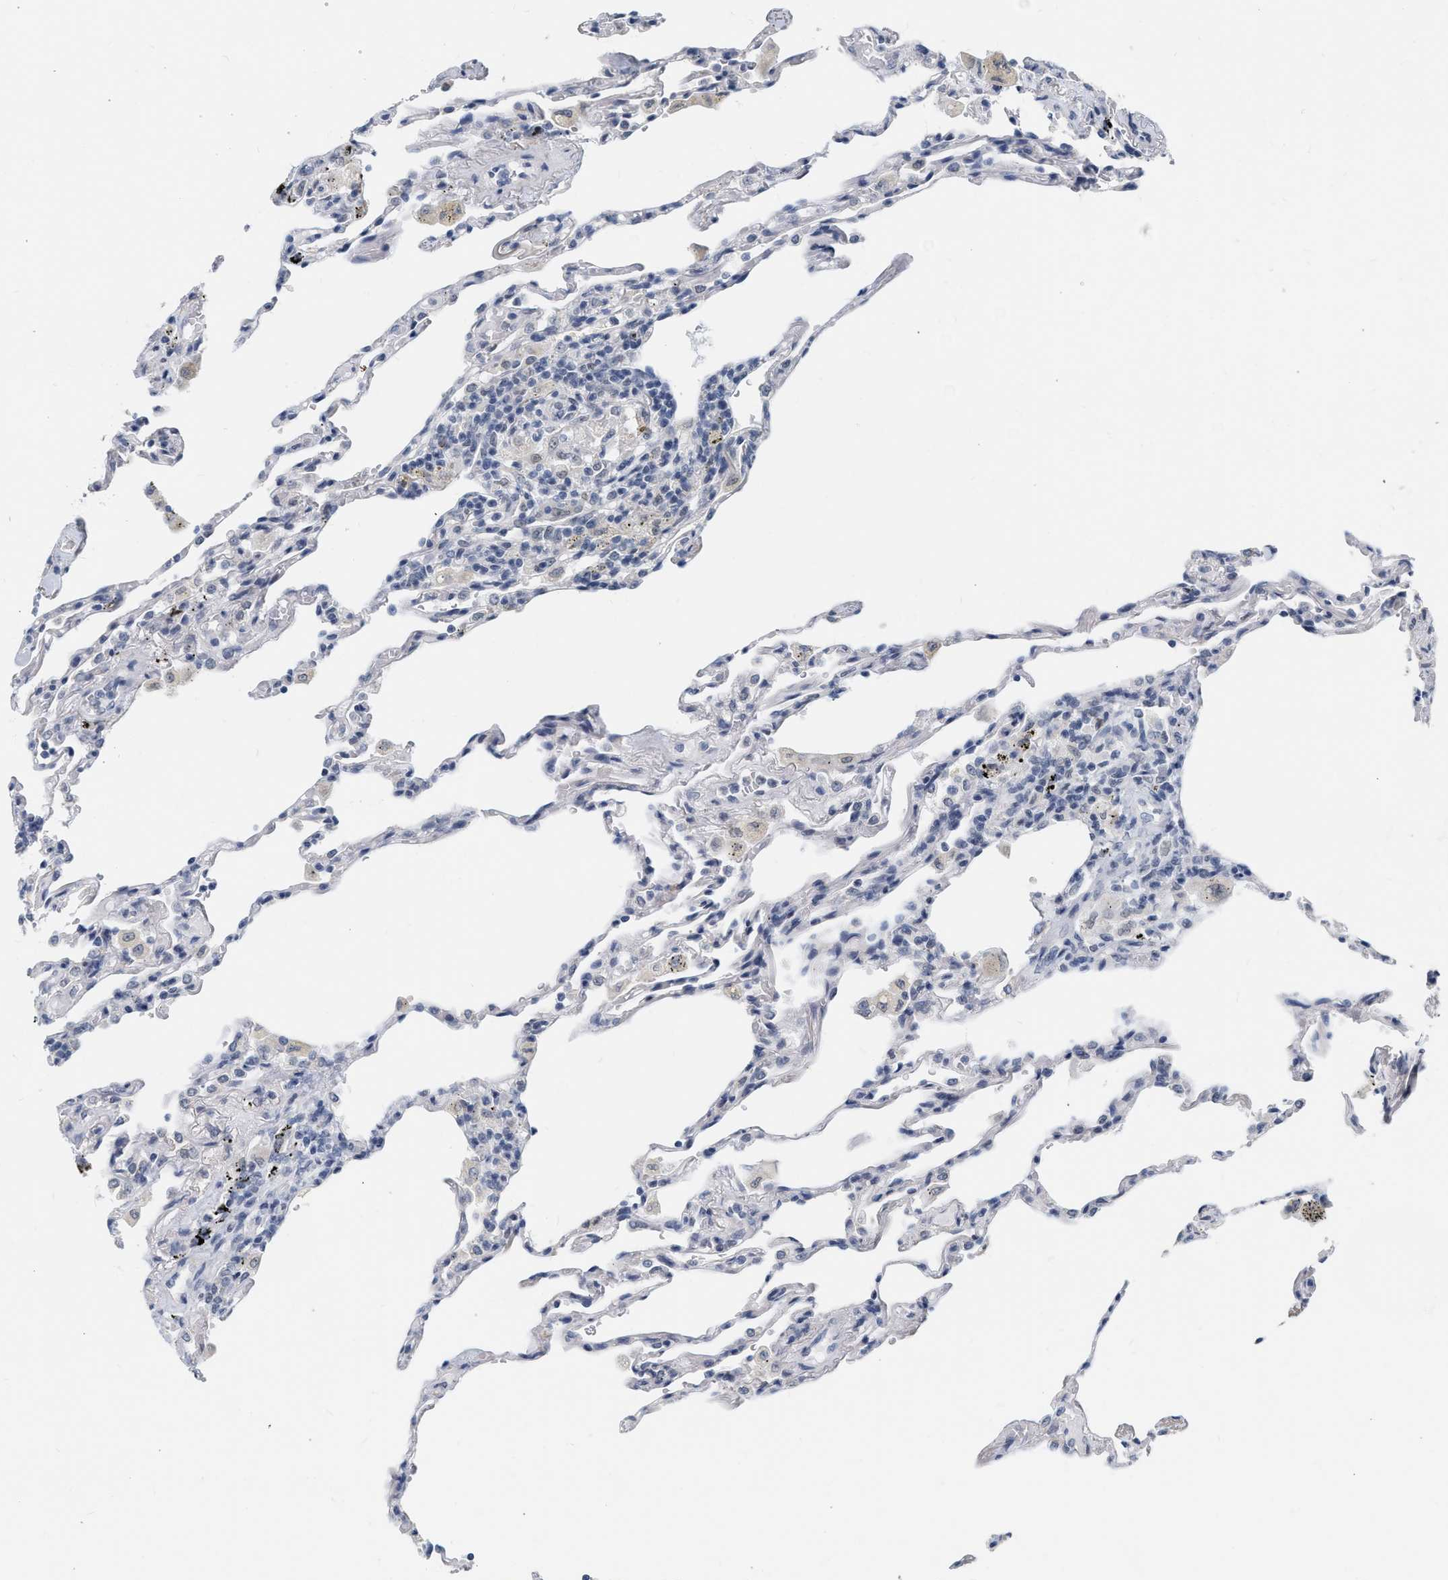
{"staining": {"intensity": "negative", "quantity": "none", "location": "none"}, "tissue": "lung", "cell_type": "Alveolar cells", "image_type": "normal", "snomed": [{"axis": "morphology", "description": "Normal tissue, NOS"}, {"axis": "topography", "description": "Lung"}], "caption": "An image of human lung is negative for staining in alveolar cells. (DAB (3,3'-diaminobenzidine) IHC visualized using brightfield microscopy, high magnification).", "gene": "XIRP1", "patient": {"sex": "male", "age": 59}}